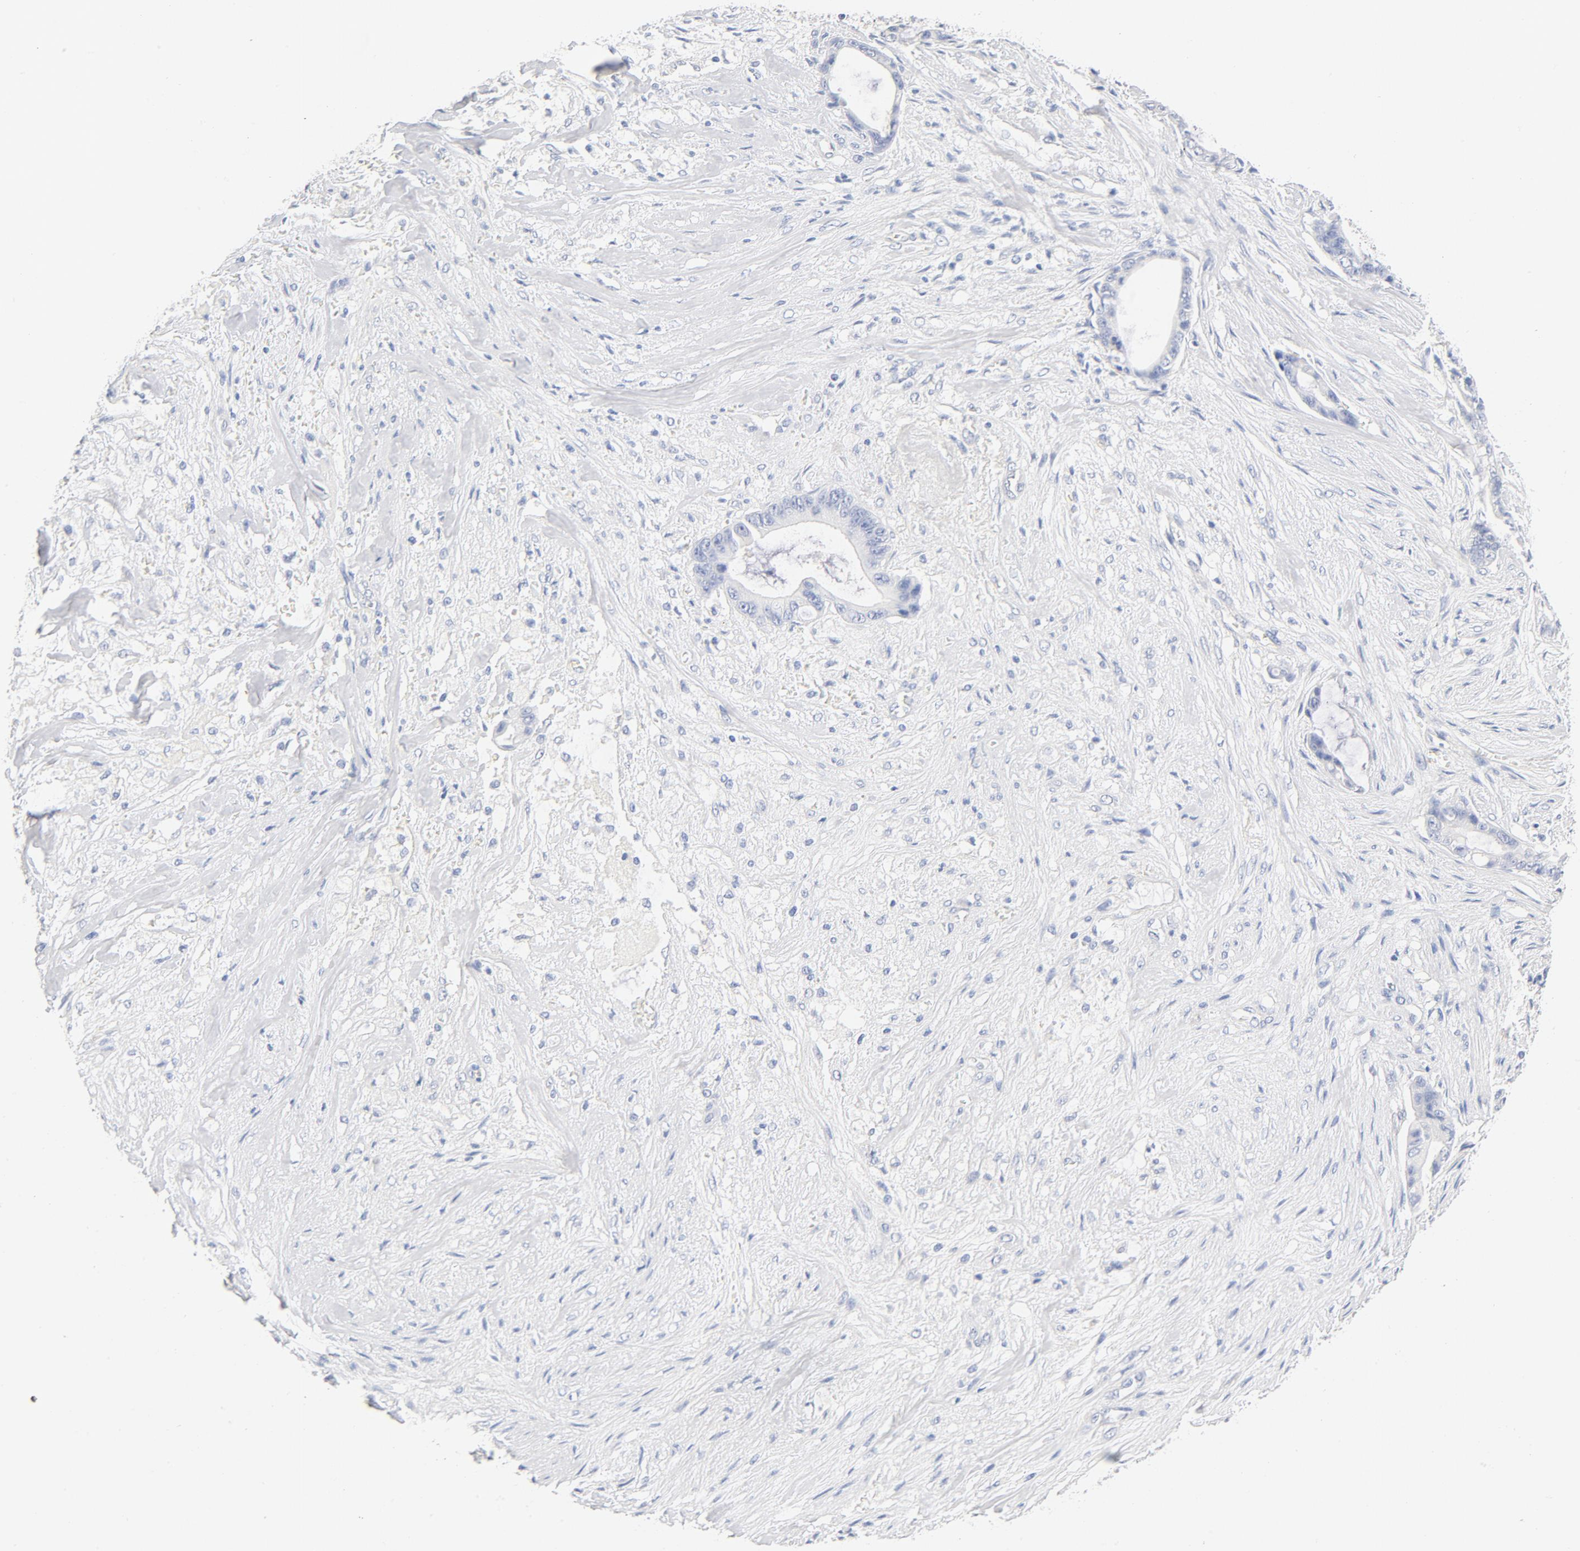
{"staining": {"intensity": "negative", "quantity": "none", "location": "none"}, "tissue": "liver cancer", "cell_type": "Tumor cells", "image_type": "cancer", "snomed": [{"axis": "morphology", "description": "Cholangiocarcinoma"}, {"axis": "topography", "description": "Liver"}], "caption": "Immunohistochemistry (IHC) histopathology image of liver cancer stained for a protein (brown), which shows no positivity in tumor cells. Nuclei are stained in blue.", "gene": "HOMER1", "patient": {"sex": "female", "age": 55}}